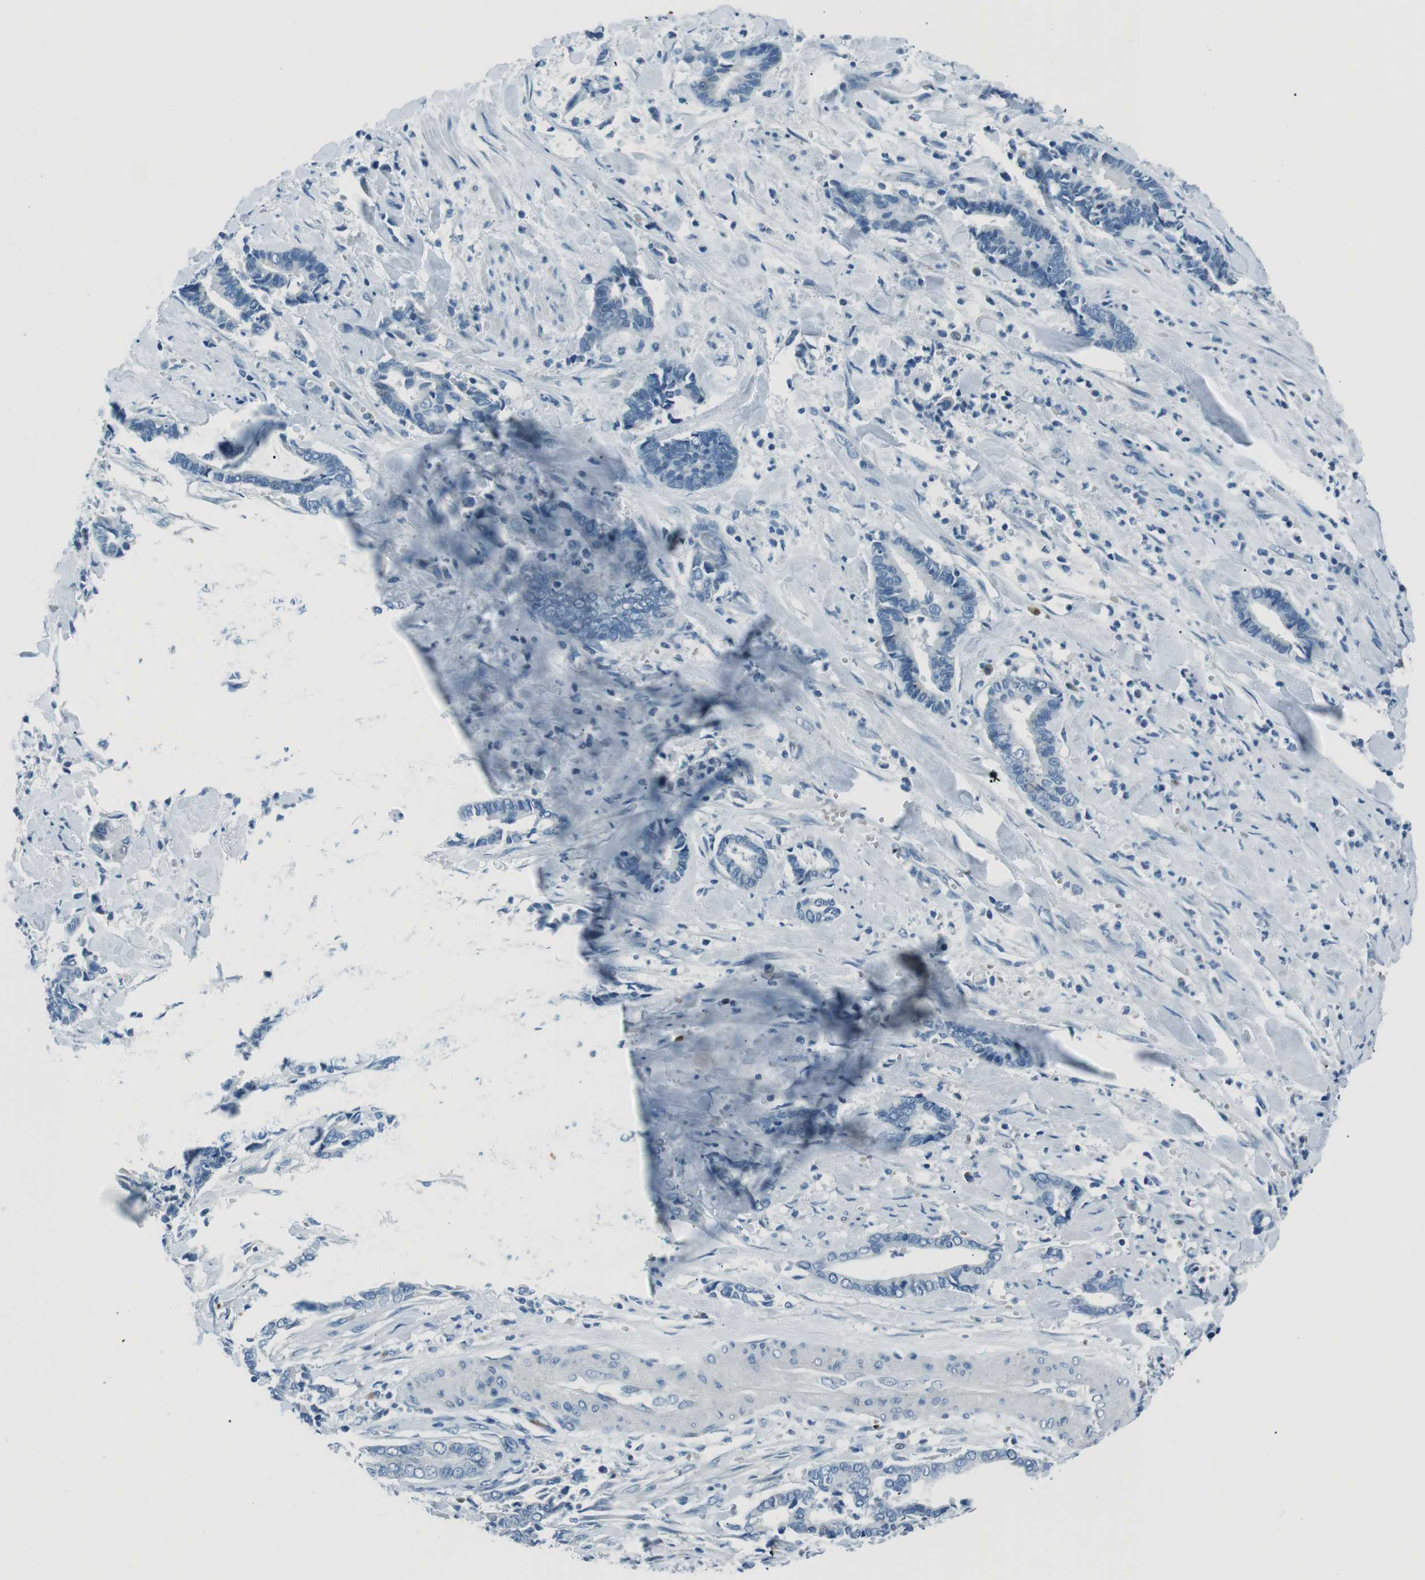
{"staining": {"intensity": "negative", "quantity": "none", "location": "none"}, "tissue": "cervical cancer", "cell_type": "Tumor cells", "image_type": "cancer", "snomed": [{"axis": "morphology", "description": "Adenocarcinoma, NOS"}, {"axis": "topography", "description": "Cervix"}], "caption": "An immunohistochemistry histopathology image of cervical cancer is shown. There is no staining in tumor cells of cervical cancer.", "gene": "ST6GAL1", "patient": {"sex": "female", "age": 44}}